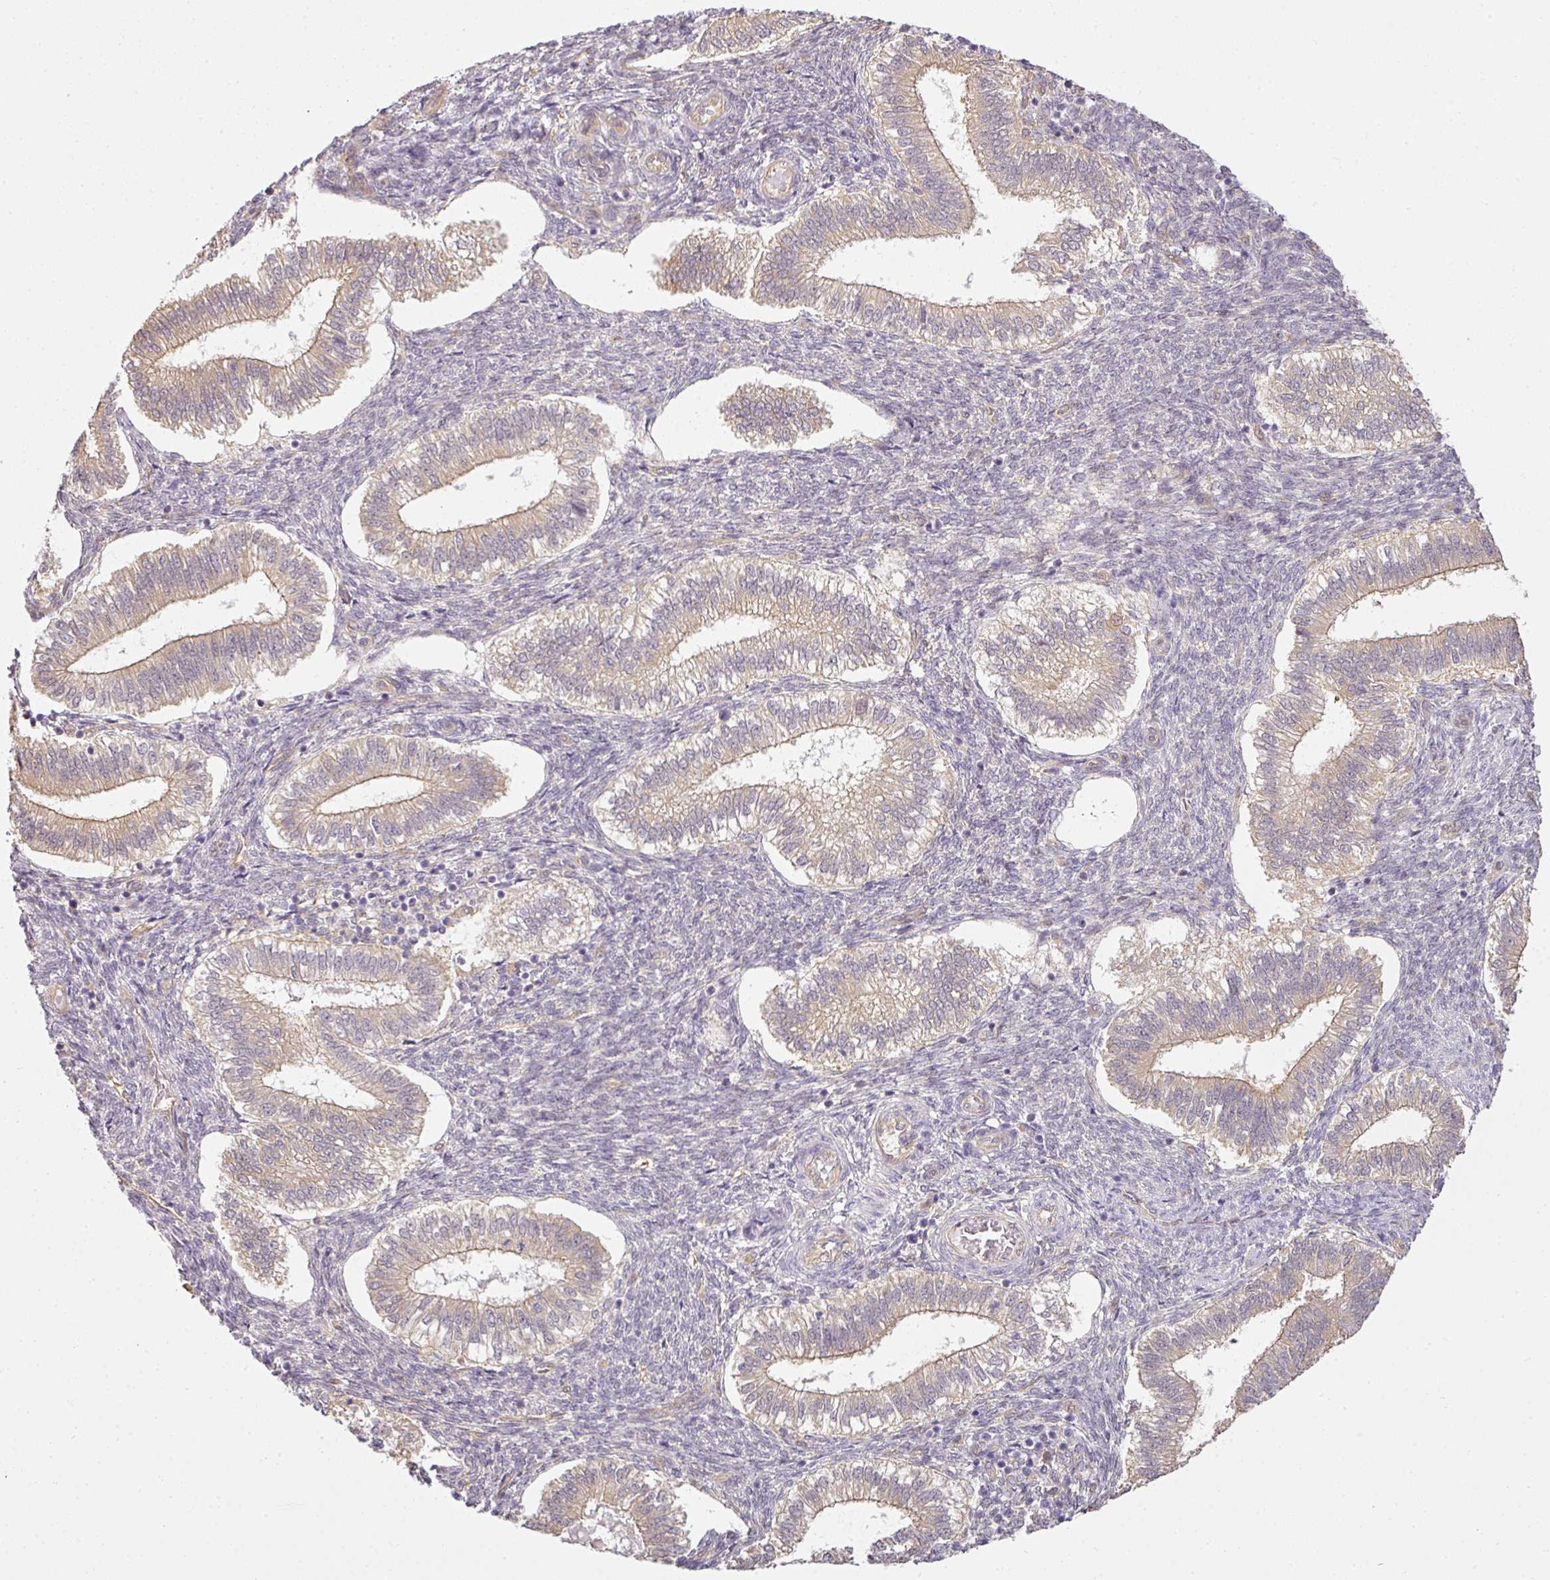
{"staining": {"intensity": "negative", "quantity": "none", "location": "none"}, "tissue": "endometrium", "cell_type": "Cells in endometrial stroma", "image_type": "normal", "snomed": [{"axis": "morphology", "description": "Normal tissue, NOS"}, {"axis": "topography", "description": "Endometrium"}], "caption": "Micrograph shows no significant protein staining in cells in endometrial stroma of unremarkable endometrium.", "gene": "ANKRD18A", "patient": {"sex": "female", "age": 25}}